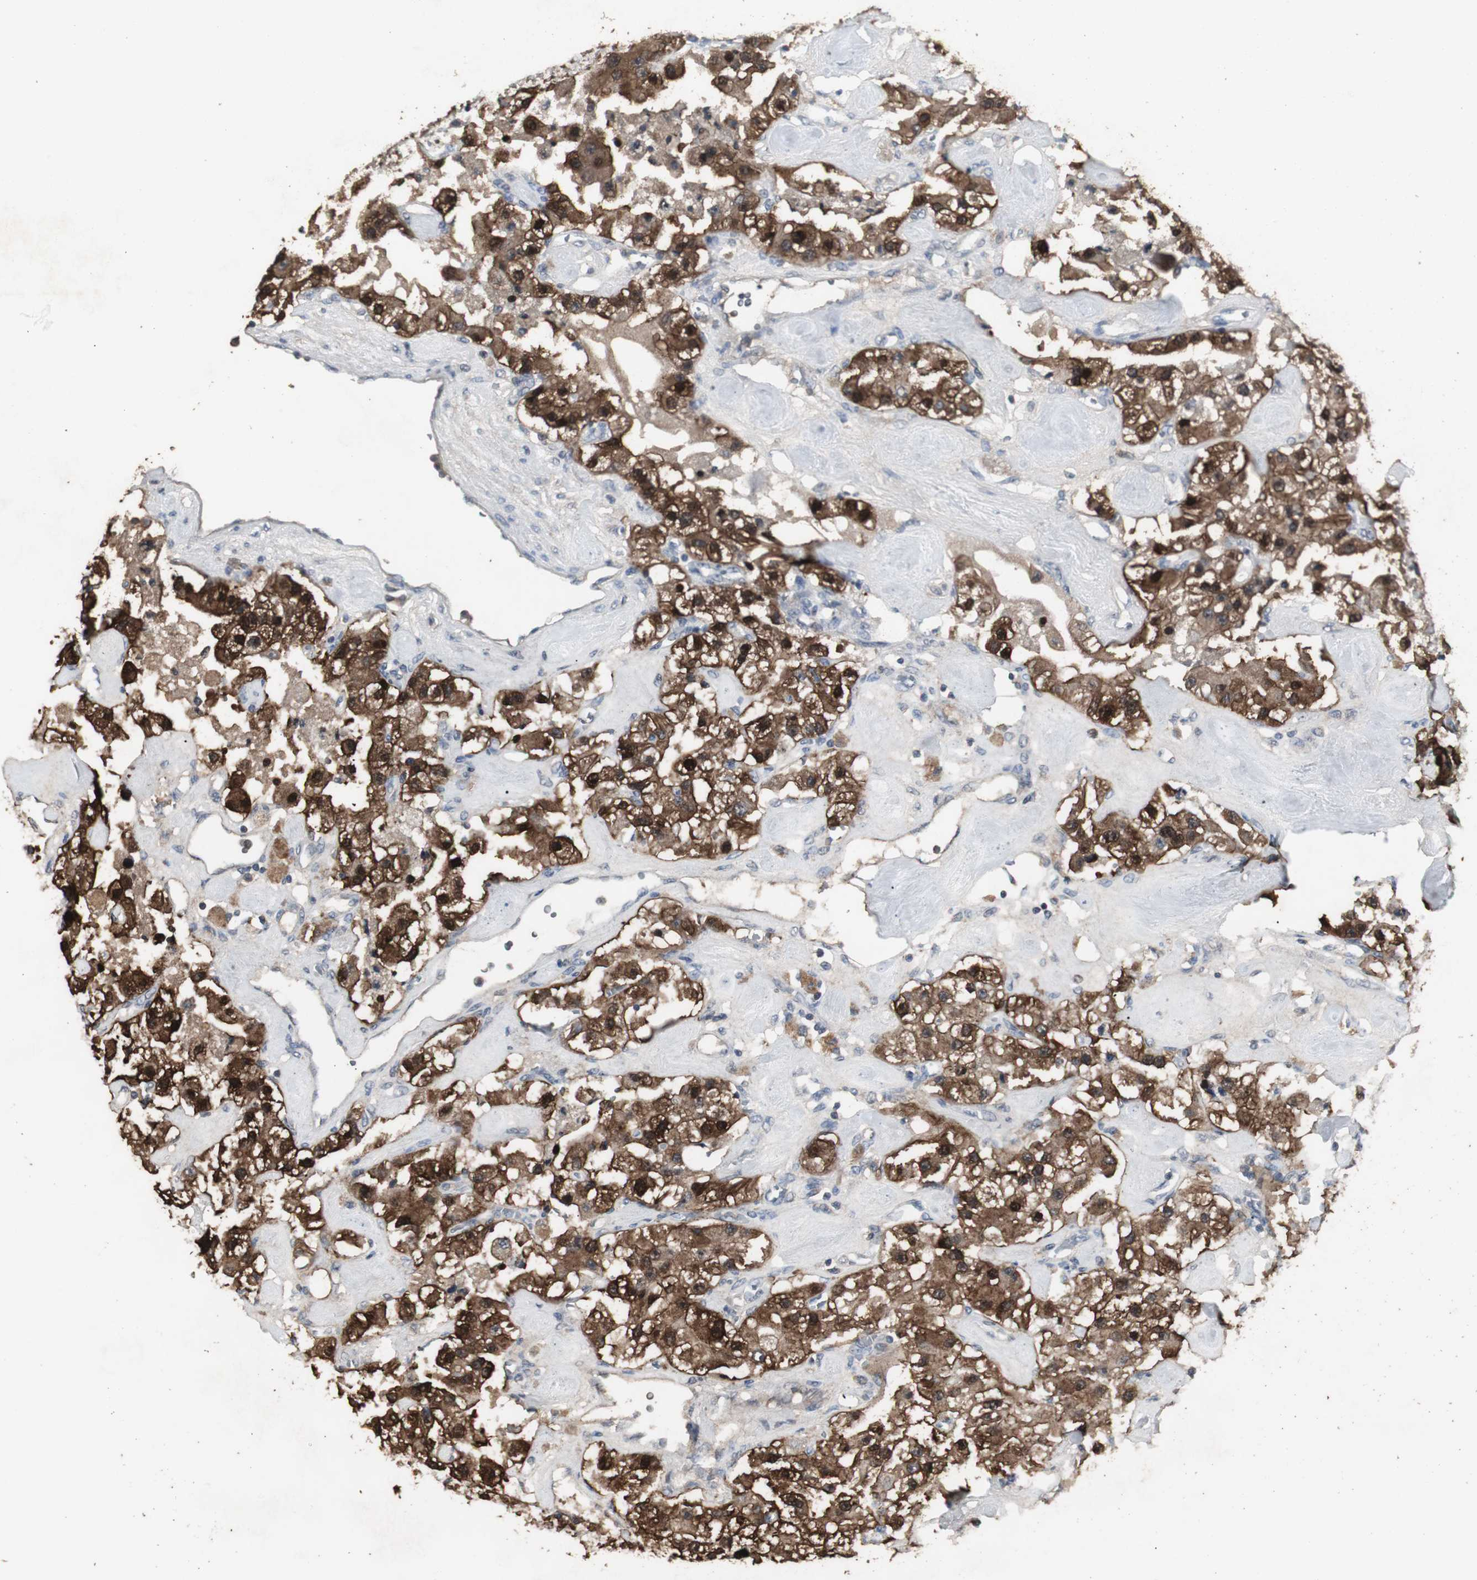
{"staining": {"intensity": "strong", "quantity": ">75%", "location": "cytoplasmic/membranous,nuclear"}, "tissue": "carcinoid", "cell_type": "Tumor cells", "image_type": "cancer", "snomed": [{"axis": "morphology", "description": "Carcinoid, malignant, NOS"}, {"axis": "topography", "description": "Pancreas"}], "caption": "Carcinoid stained with a protein marker reveals strong staining in tumor cells.", "gene": "HPRT1", "patient": {"sex": "male", "age": 41}}